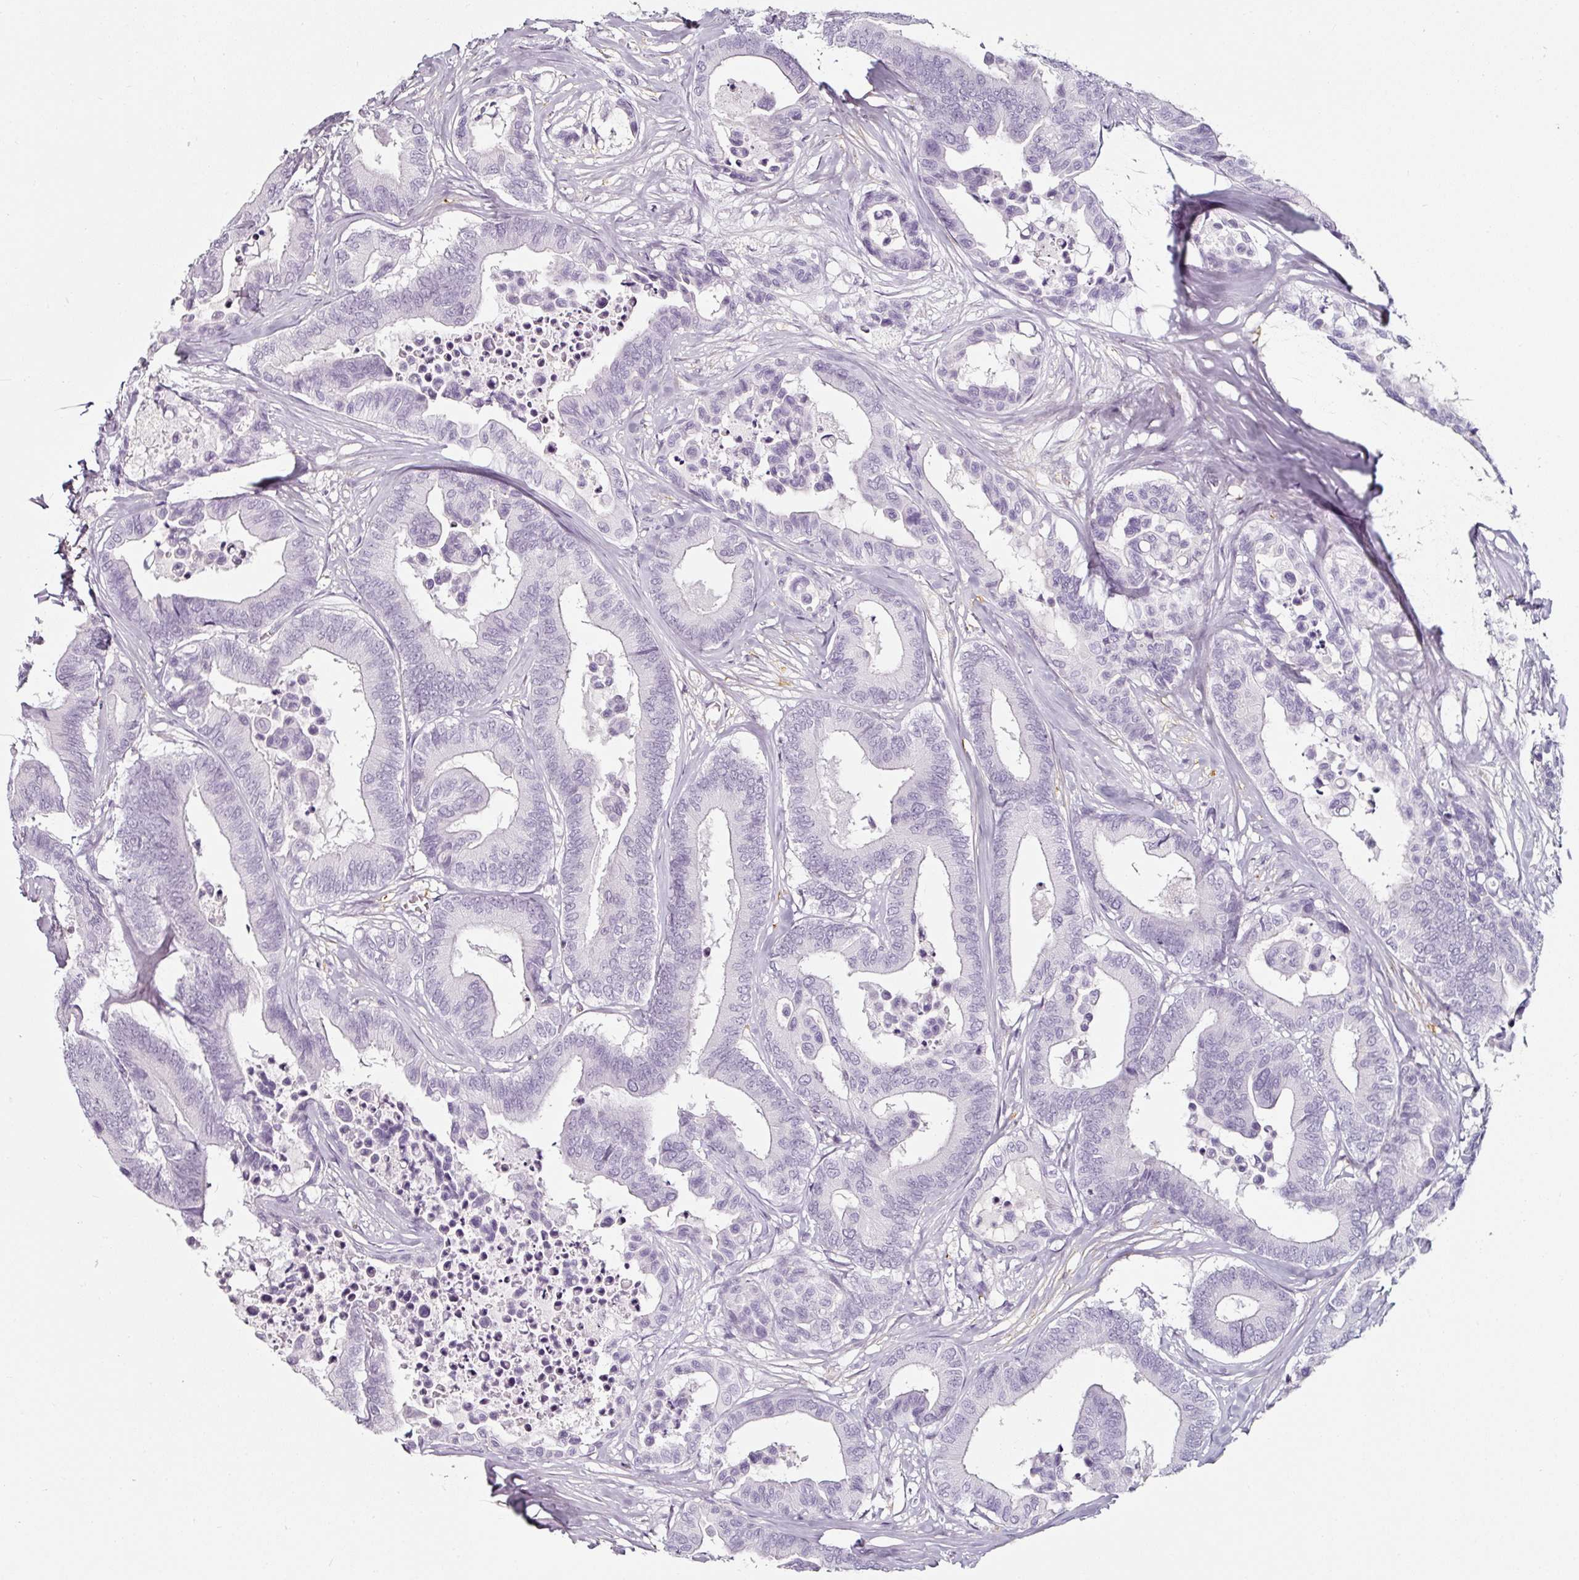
{"staining": {"intensity": "negative", "quantity": "none", "location": "none"}, "tissue": "colorectal cancer", "cell_type": "Tumor cells", "image_type": "cancer", "snomed": [{"axis": "morphology", "description": "Normal tissue, NOS"}, {"axis": "morphology", "description": "Adenocarcinoma, NOS"}, {"axis": "topography", "description": "Colon"}], "caption": "Photomicrograph shows no significant protein positivity in tumor cells of colorectal cancer. The staining was performed using DAB to visualize the protein expression in brown, while the nuclei were stained in blue with hematoxylin (Magnification: 20x).", "gene": "CAP2", "patient": {"sex": "male", "age": 82}}